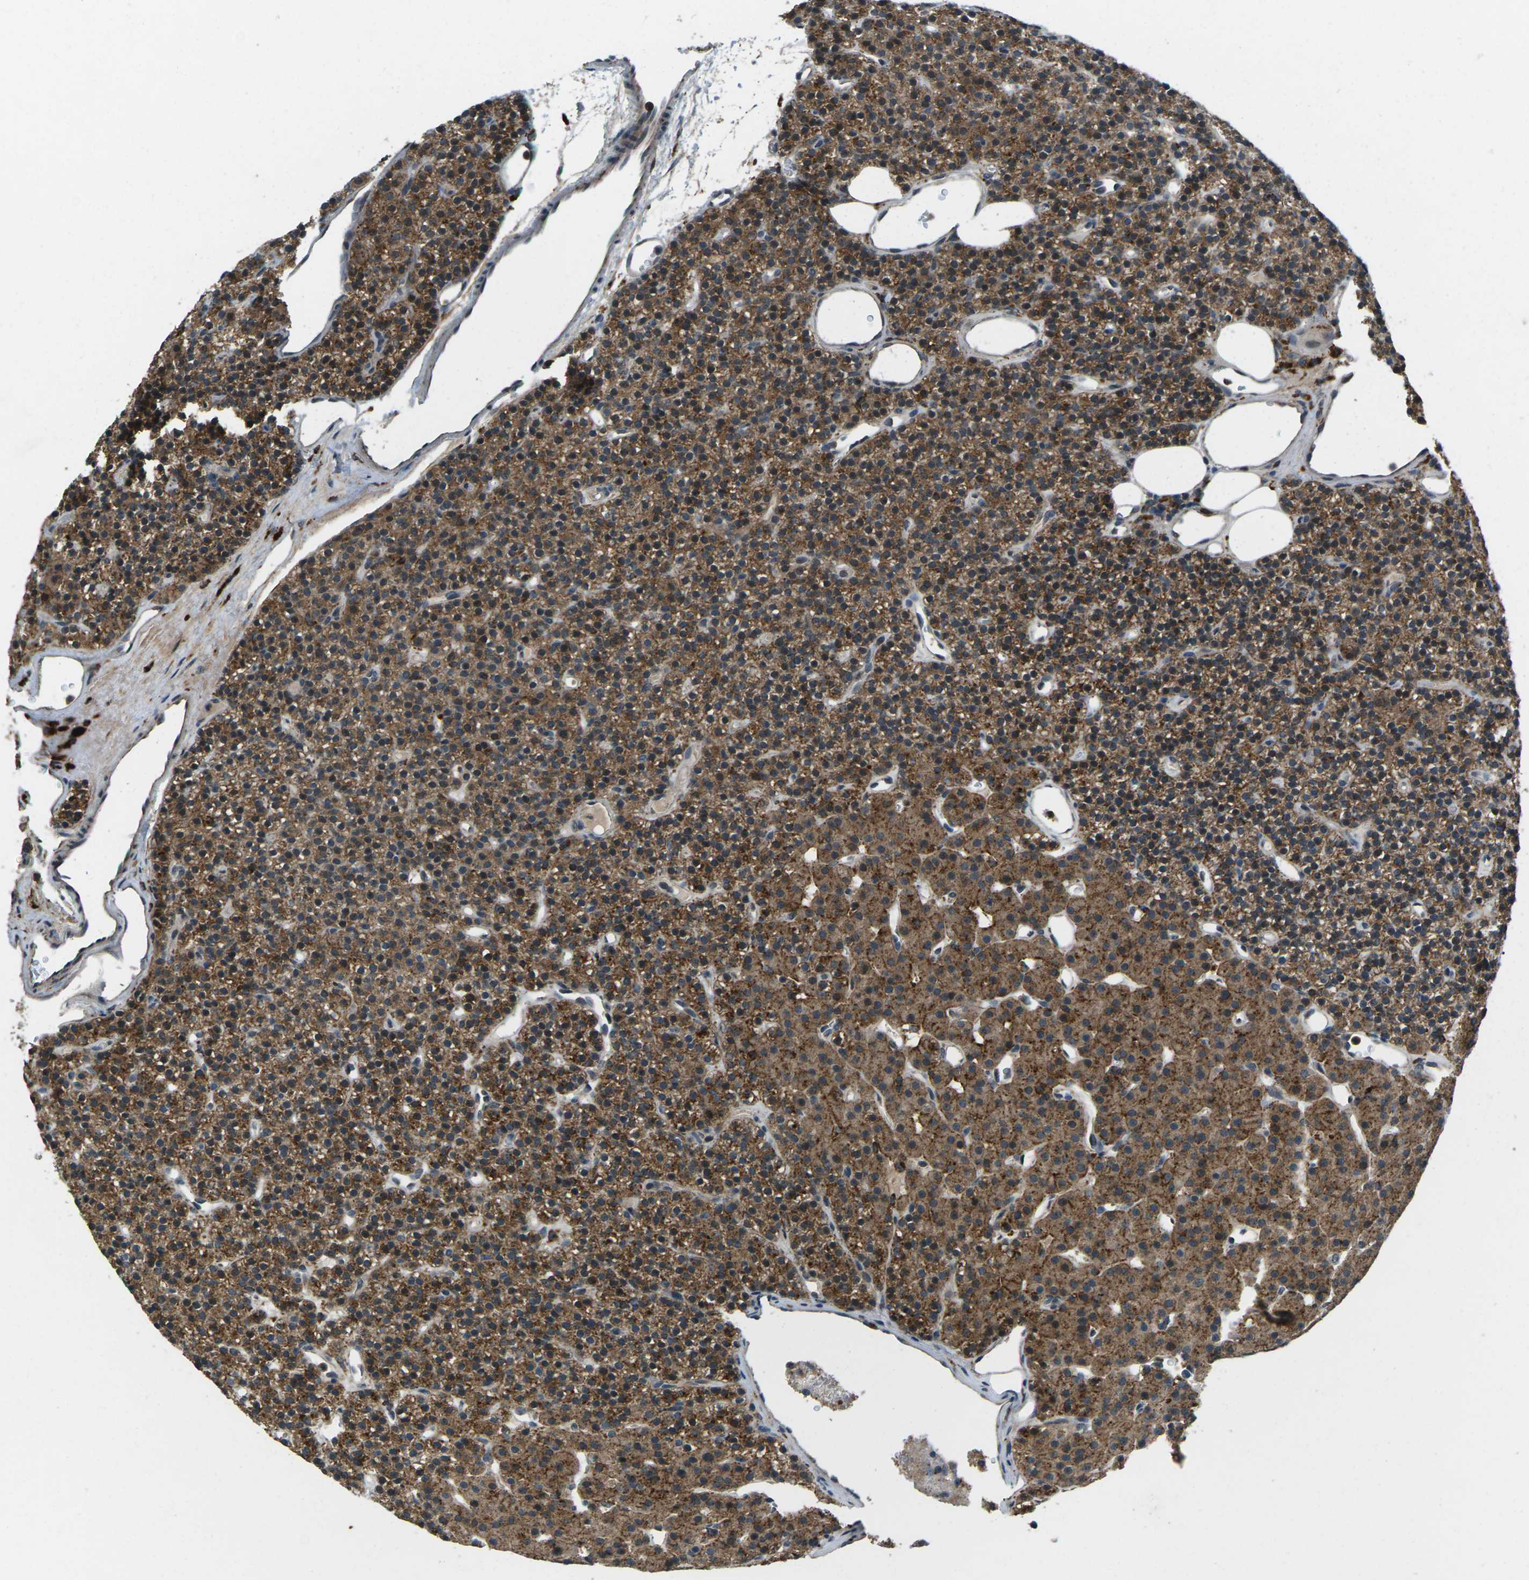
{"staining": {"intensity": "strong", "quantity": ">75%", "location": "cytoplasmic/membranous"}, "tissue": "parathyroid gland", "cell_type": "Glandular cells", "image_type": "normal", "snomed": [{"axis": "morphology", "description": "Normal tissue, NOS"}, {"axis": "morphology", "description": "Hyperplasia, NOS"}, {"axis": "topography", "description": "Parathyroid gland"}], "caption": "Glandular cells exhibit high levels of strong cytoplasmic/membranous positivity in approximately >75% of cells in unremarkable human parathyroid gland.", "gene": "SLC31A2", "patient": {"sex": "male", "age": 44}}